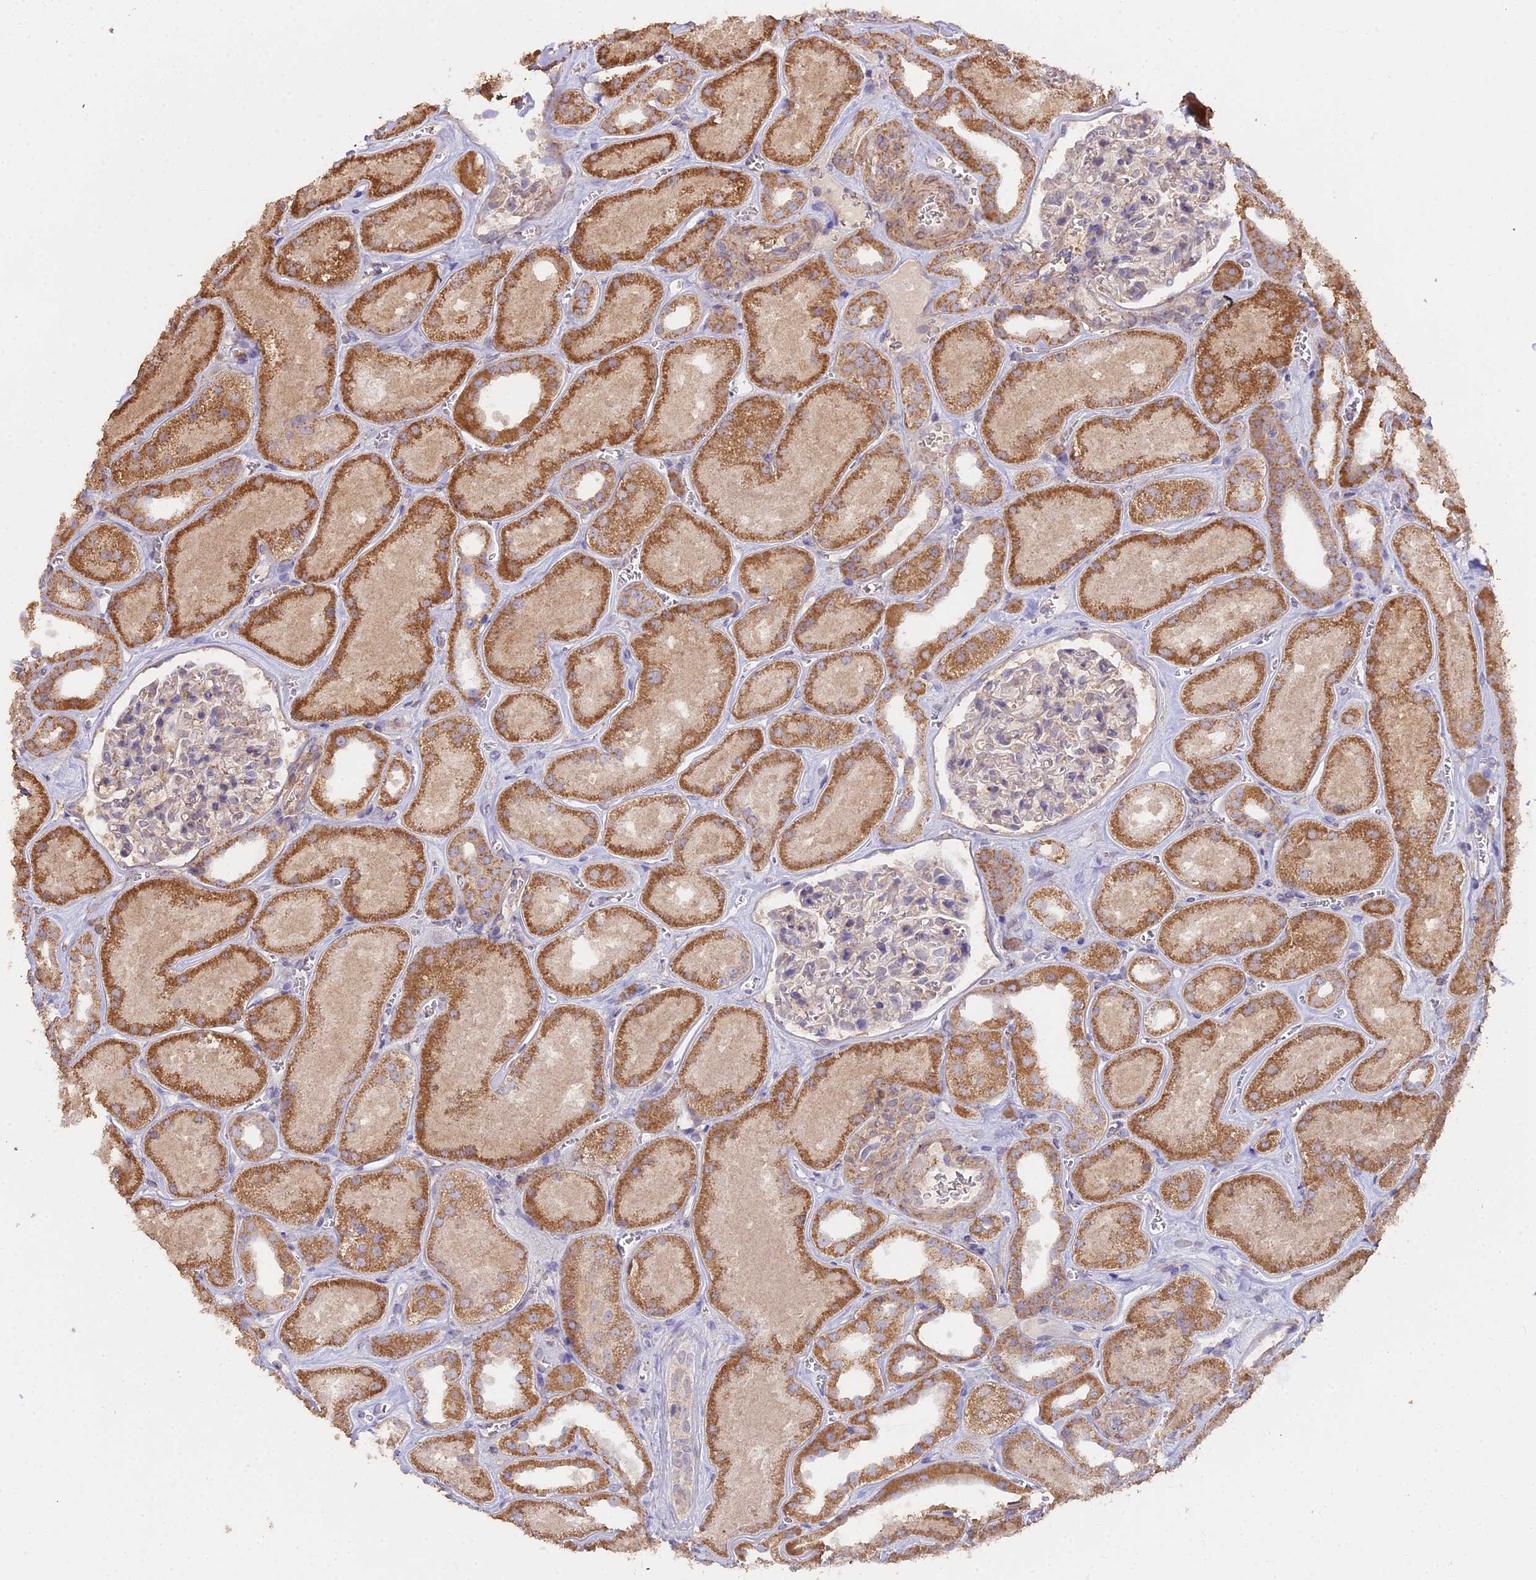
{"staining": {"intensity": "weak", "quantity": "<25%", "location": "cytoplasmic/membranous"}, "tissue": "kidney", "cell_type": "Cells in glomeruli", "image_type": "normal", "snomed": [{"axis": "morphology", "description": "Normal tissue, NOS"}, {"axis": "morphology", "description": "Adenocarcinoma, NOS"}, {"axis": "topography", "description": "Kidney"}], "caption": "A micrograph of kidney stained for a protein exhibits no brown staining in cells in glomeruli.", "gene": "METTL13", "patient": {"sex": "female", "age": 68}}